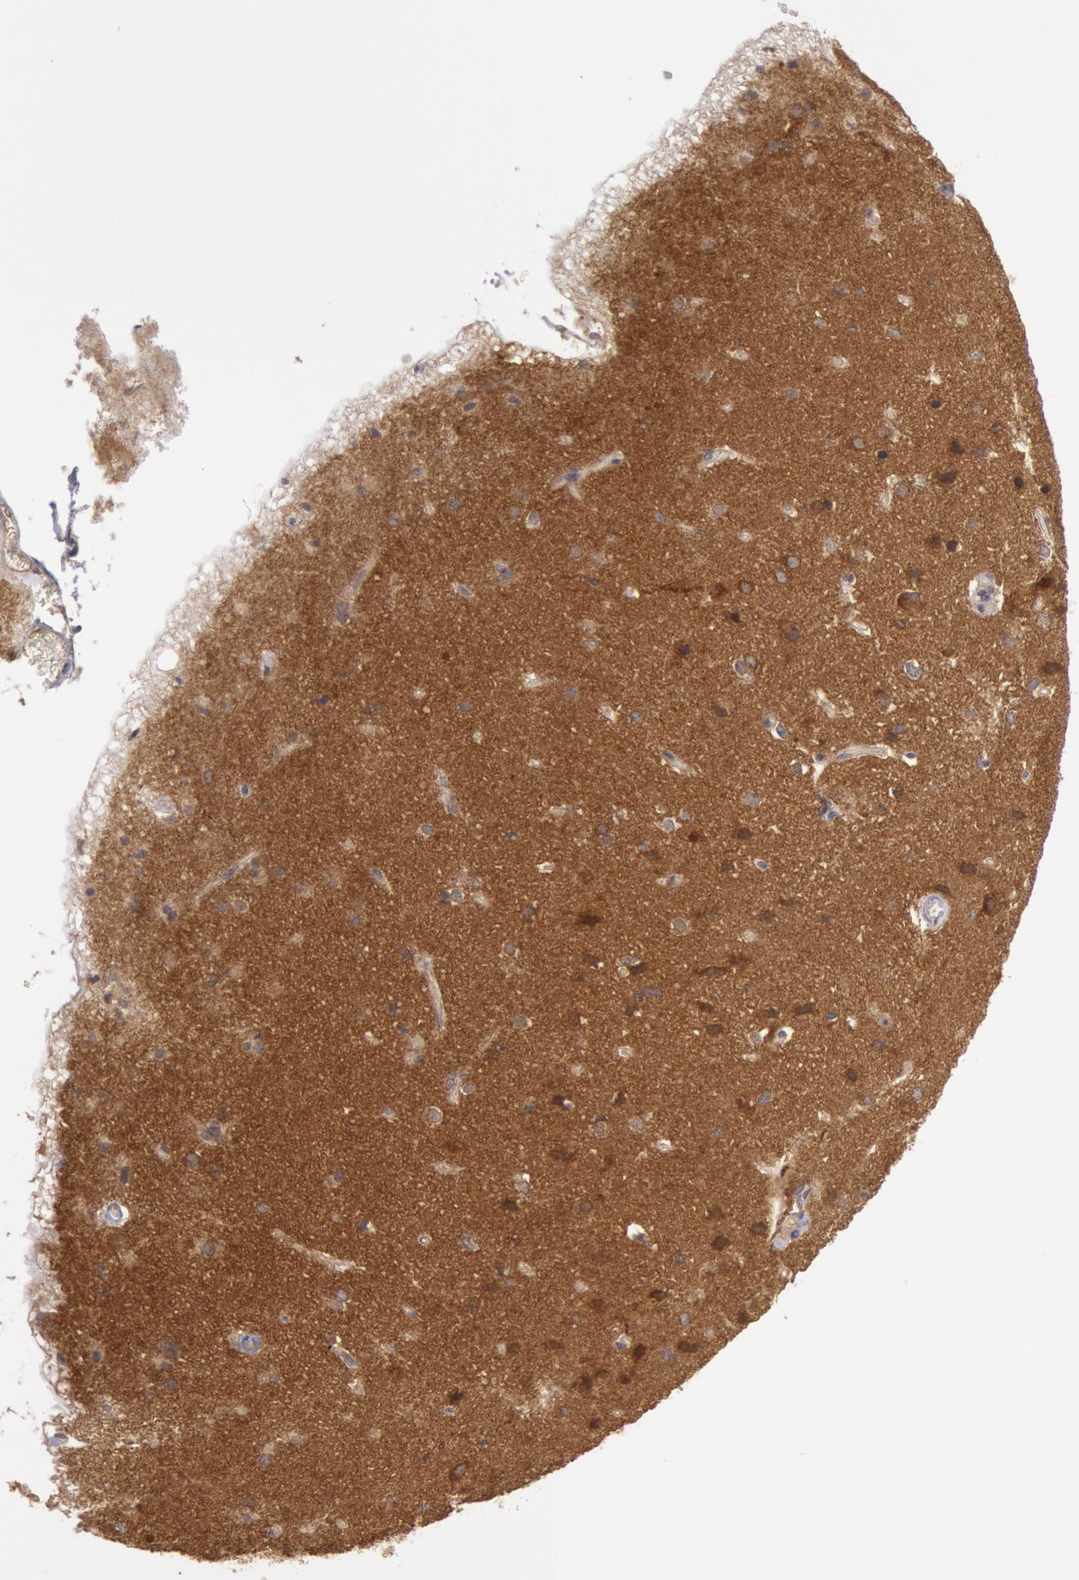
{"staining": {"intensity": "weak", "quantity": ">75%", "location": "cytoplasmic/membranous"}, "tissue": "cerebral cortex", "cell_type": "Endothelial cells", "image_type": "normal", "snomed": [{"axis": "morphology", "description": "Normal tissue, NOS"}, {"axis": "morphology", "description": "Glioma, malignant, High grade"}, {"axis": "topography", "description": "Cerebral cortex"}], "caption": "Immunohistochemistry micrograph of unremarkable cerebral cortex: cerebral cortex stained using immunohistochemistry (IHC) displays low levels of weak protein expression localized specifically in the cytoplasmic/membranous of endothelial cells, appearing as a cytoplasmic/membranous brown color.", "gene": "BRAF", "patient": {"sex": "male", "age": 77}}